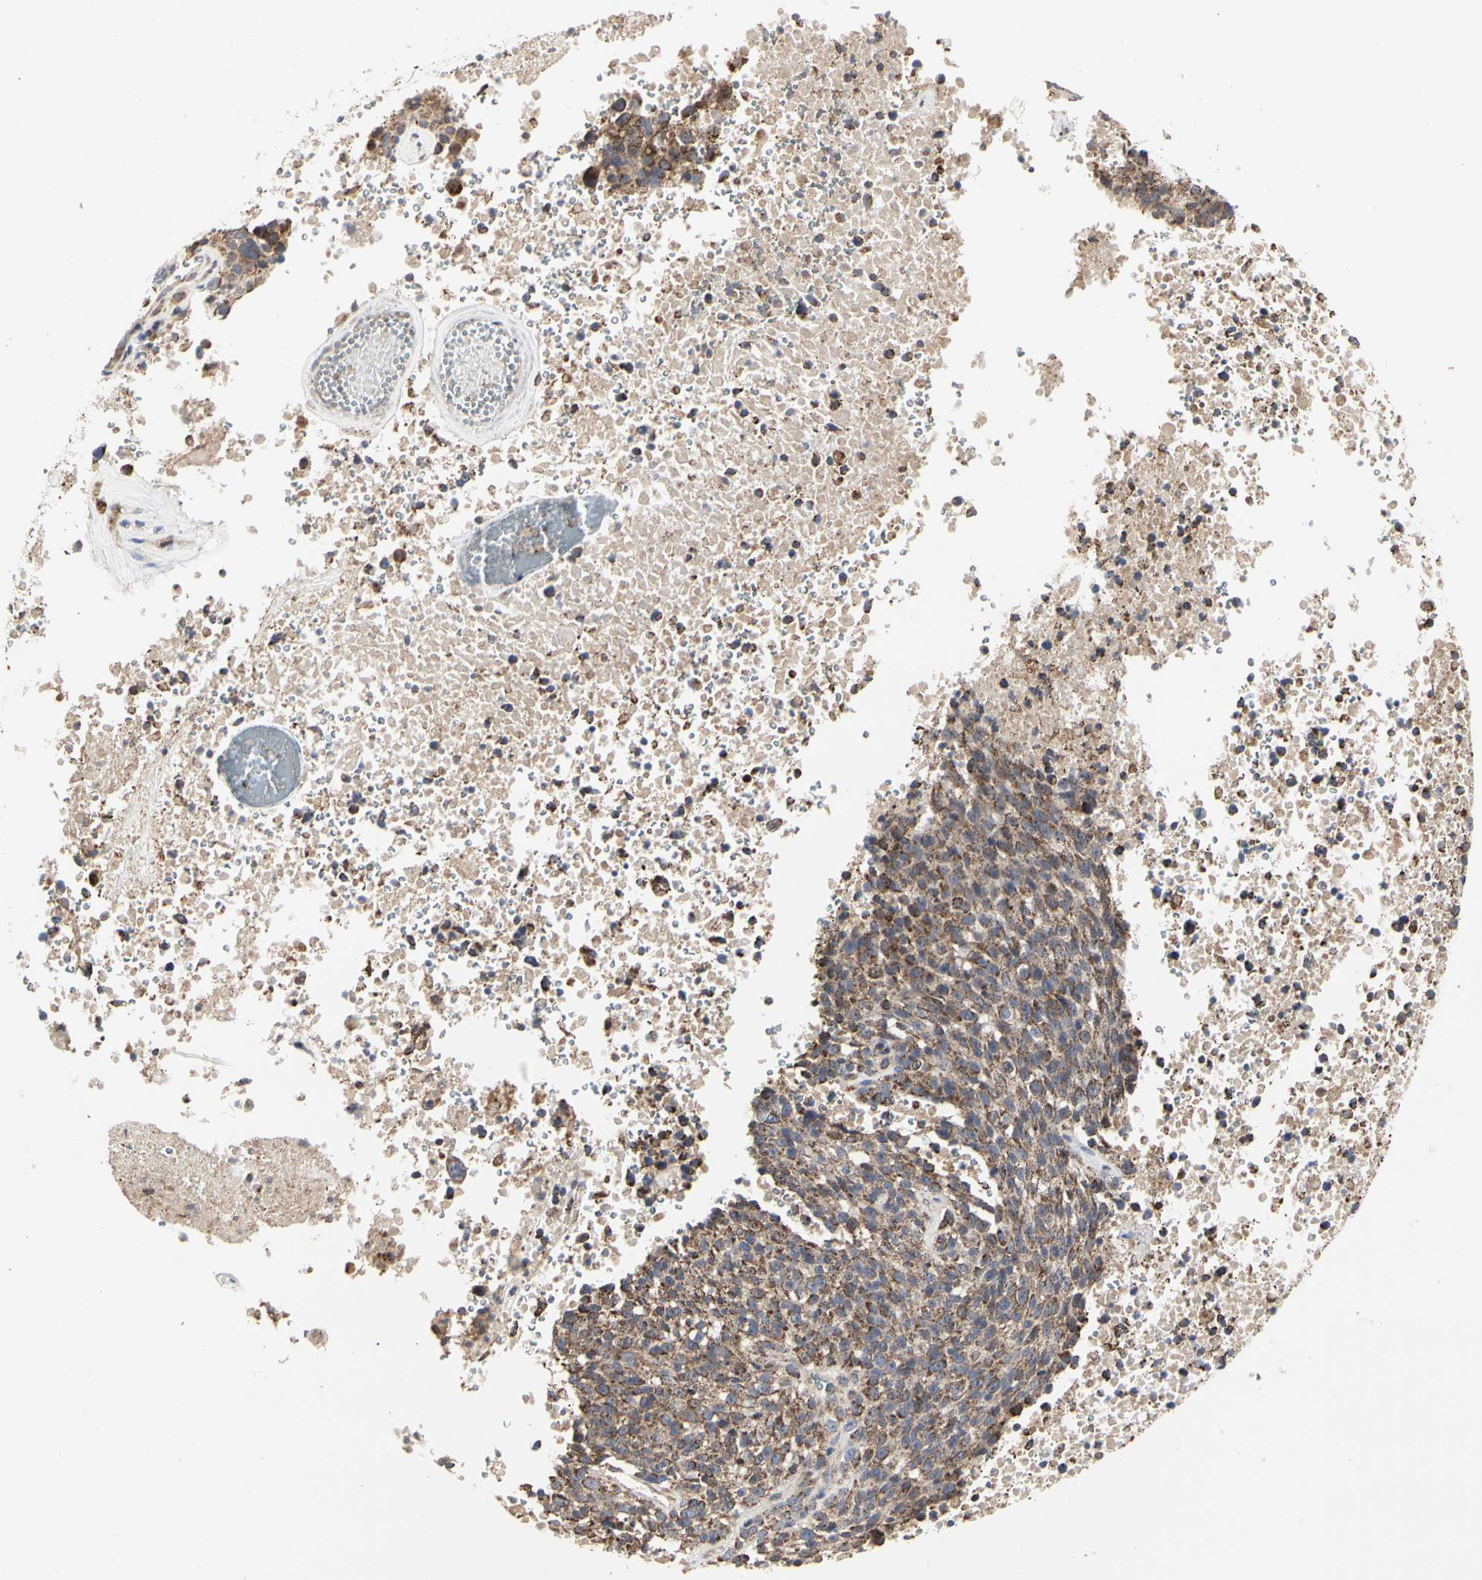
{"staining": {"intensity": "moderate", "quantity": ">75%", "location": "cytoplasmic/membranous"}, "tissue": "melanoma", "cell_type": "Tumor cells", "image_type": "cancer", "snomed": [{"axis": "morphology", "description": "Malignant melanoma, Metastatic site"}, {"axis": "topography", "description": "Cerebral cortex"}], "caption": "Approximately >75% of tumor cells in human melanoma exhibit moderate cytoplasmic/membranous protein expression as visualized by brown immunohistochemical staining.", "gene": "TSKU", "patient": {"sex": "female", "age": 52}}